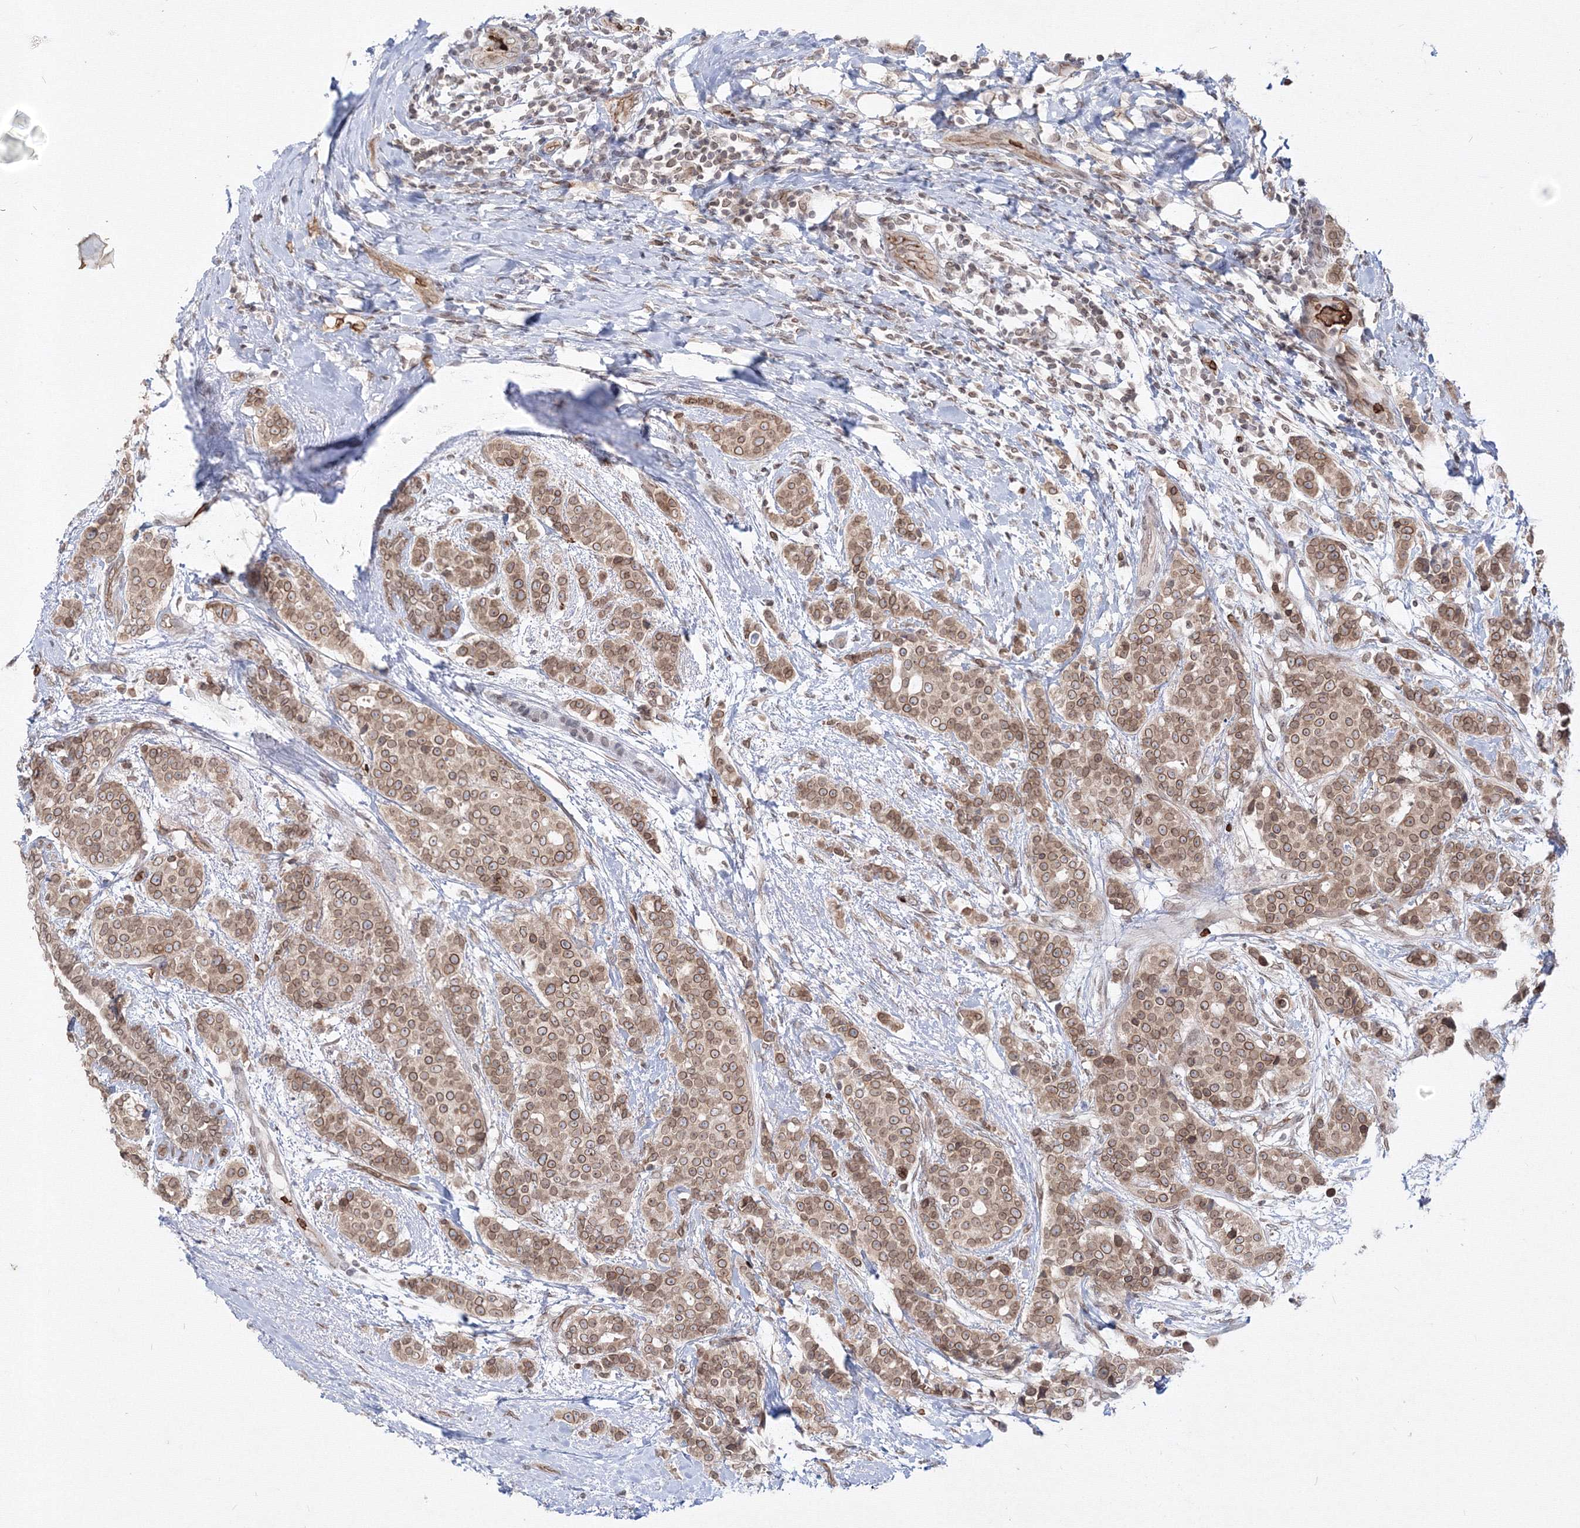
{"staining": {"intensity": "moderate", "quantity": ">75%", "location": "cytoplasmic/membranous,nuclear"}, "tissue": "breast cancer", "cell_type": "Tumor cells", "image_type": "cancer", "snomed": [{"axis": "morphology", "description": "Lobular carcinoma"}, {"axis": "topography", "description": "Breast"}], "caption": "Immunohistochemistry (IHC) staining of breast cancer (lobular carcinoma), which demonstrates medium levels of moderate cytoplasmic/membranous and nuclear expression in about >75% of tumor cells indicating moderate cytoplasmic/membranous and nuclear protein expression. The staining was performed using DAB (3,3'-diaminobenzidine) (brown) for protein detection and nuclei were counterstained in hematoxylin (blue).", "gene": "DNAJB2", "patient": {"sex": "female", "age": 51}}